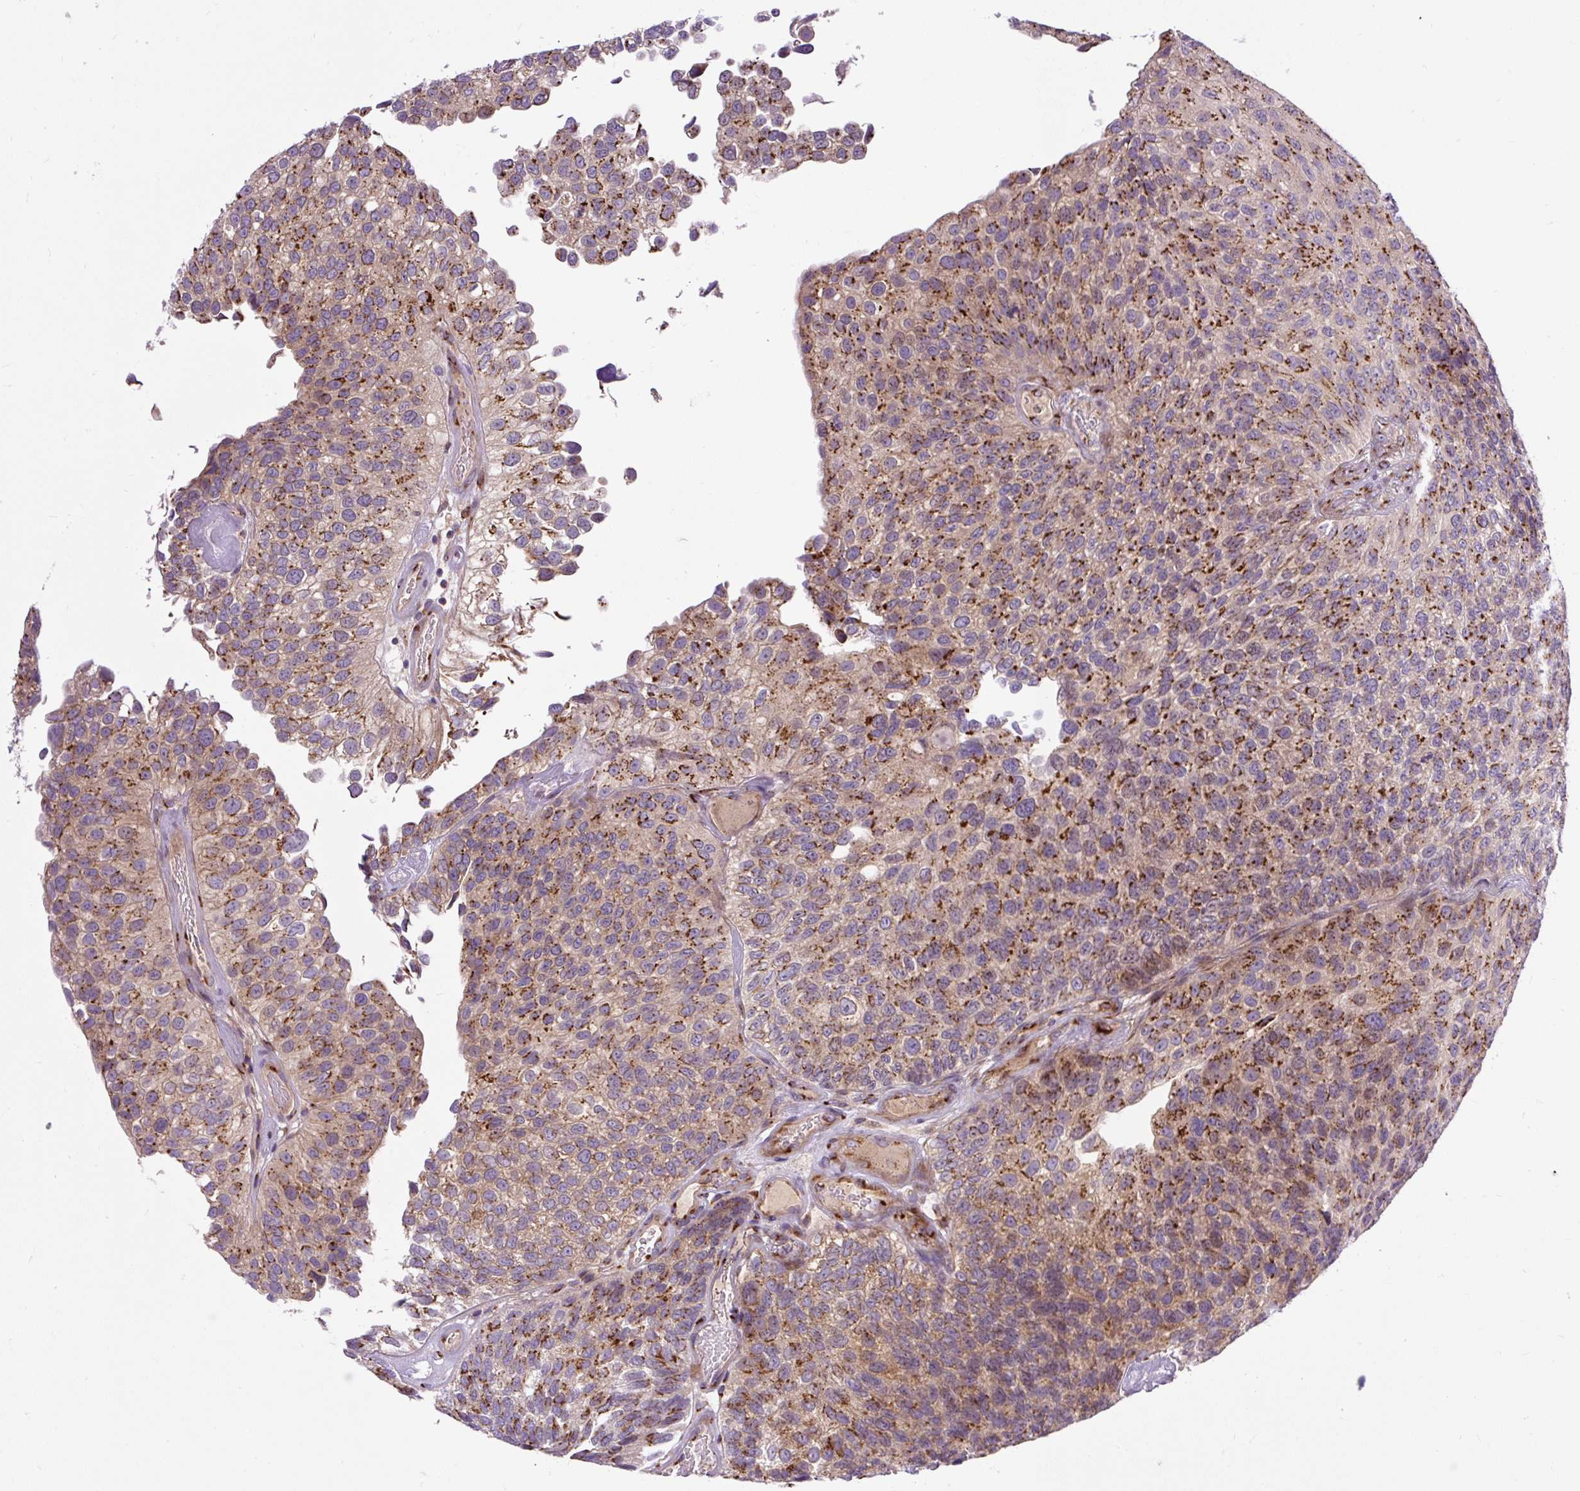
{"staining": {"intensity": "strong", "quantity": "25%-75%", "location": "cytoplasmic/membranous"}, "tissue": "urothelial cancer", "cell_type": "Tumor cells", "image_type": "cancer", "snomed": [{"axis": "morphology", "description": "Urothelial carcinoma, NOS"}, {"axis": "topography", "description": "Urinary bladder"}], "caption": "A high amount of strong cytoplasmic/membranous positivity is appreciated in approximately 25%-75% of tumor cells in transitional cell carcinoma tissue. (brown staining indicates protein expression, while blue staining denotes nuclei).", "gene": "MSMP", "patient": {"sex": "male", "age": 87}}